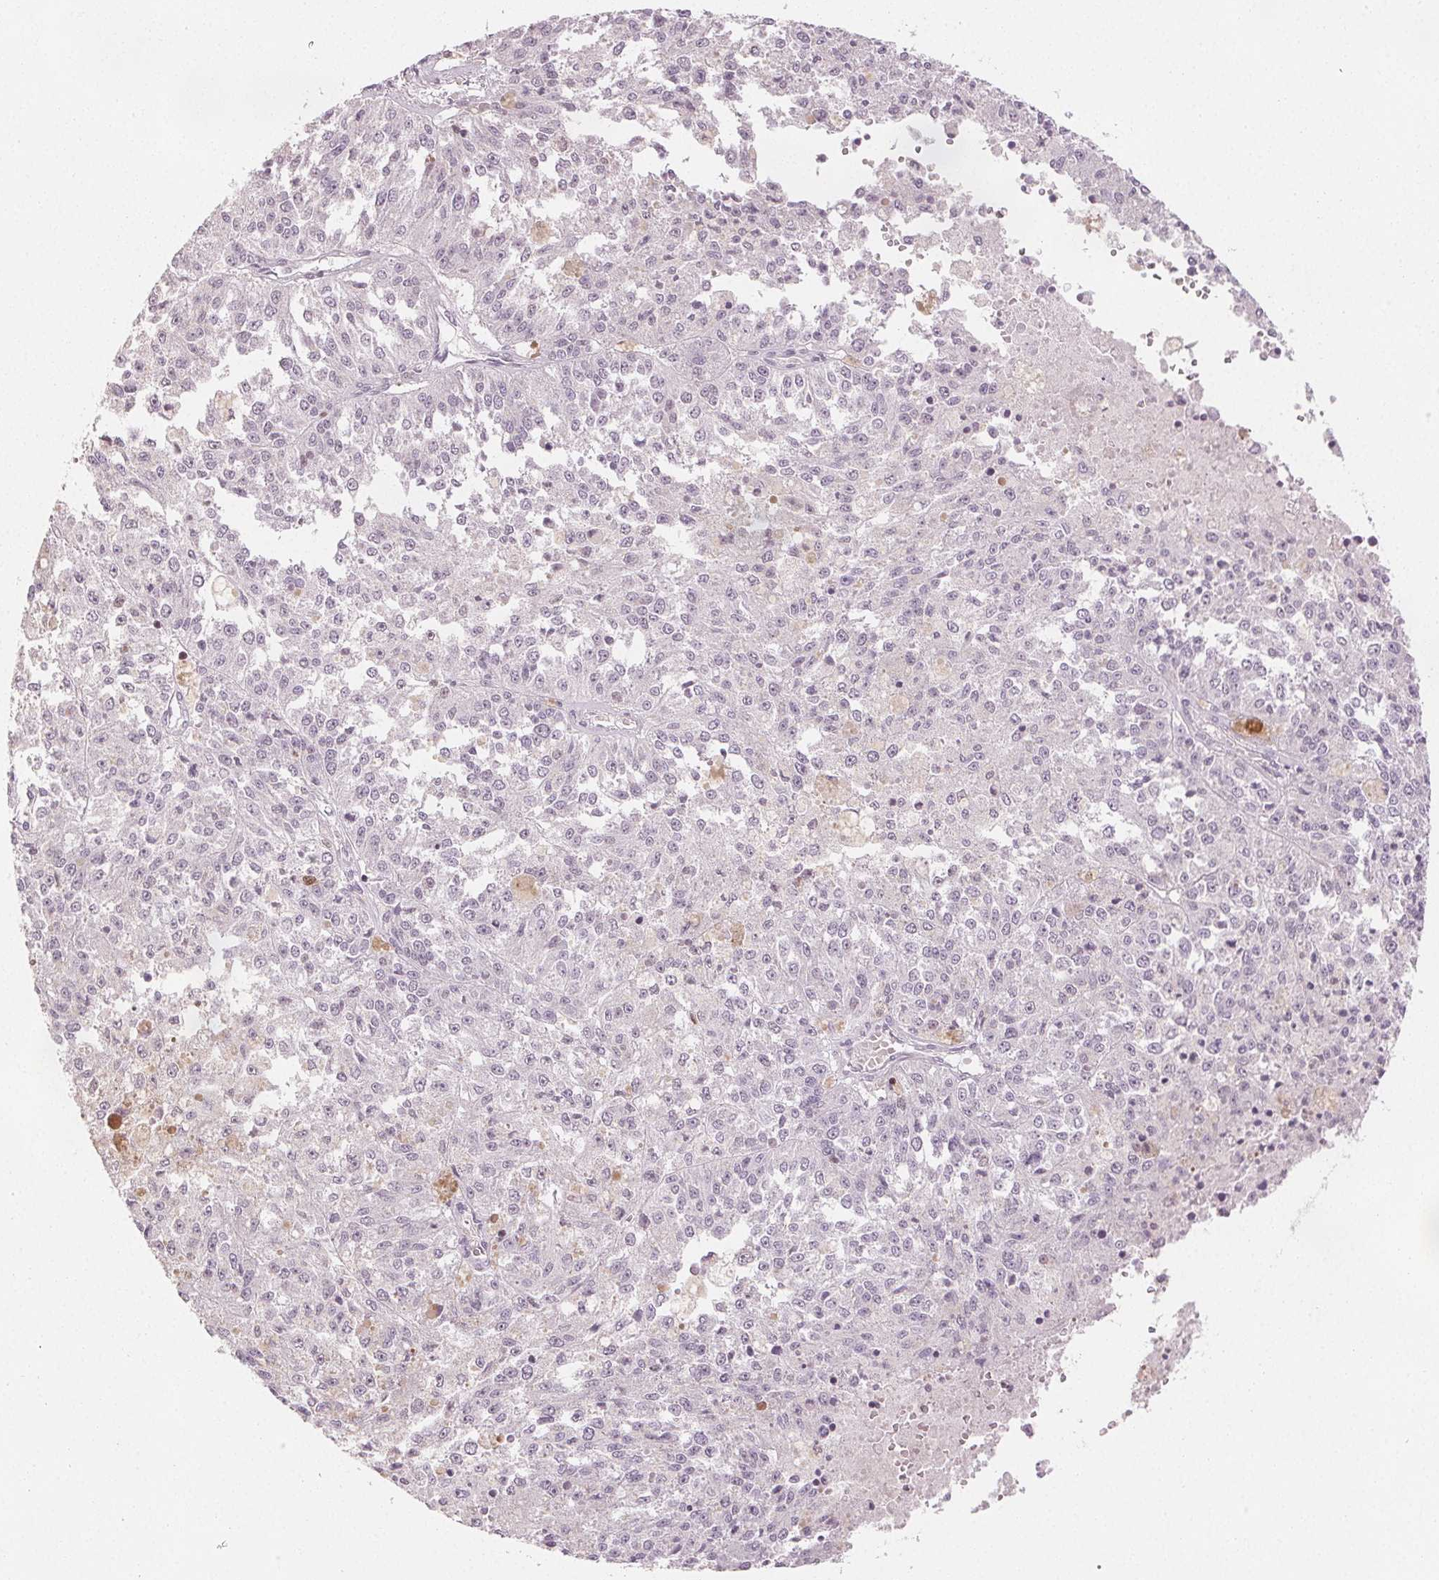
{"staining": {"intensity": "negative", "quantity": "none", "location": "none"}, "tissue": "melanoma", "cell_type": "Tumor cells", "image_type": "cancer", "snomed": [{"axis": "morphology", "description": "Malignant melanoma, Metastatic site"}, {"axis": "topography", "description": "Lymph node"}], "caption": "Immunohistochemistry (IHC) photomicrograph of human malignant melanoma (metastatic site) stained for a protein (brown), which demonstrates no expression in tumor cells. The staining was performed using DAB to visualize the protein expression in brown, while the nuclei were stained in blue with hematoxylin (Magnification: 20x).", "gene": "RUNX2", "patient": {"sex": "female", "age": 64}}